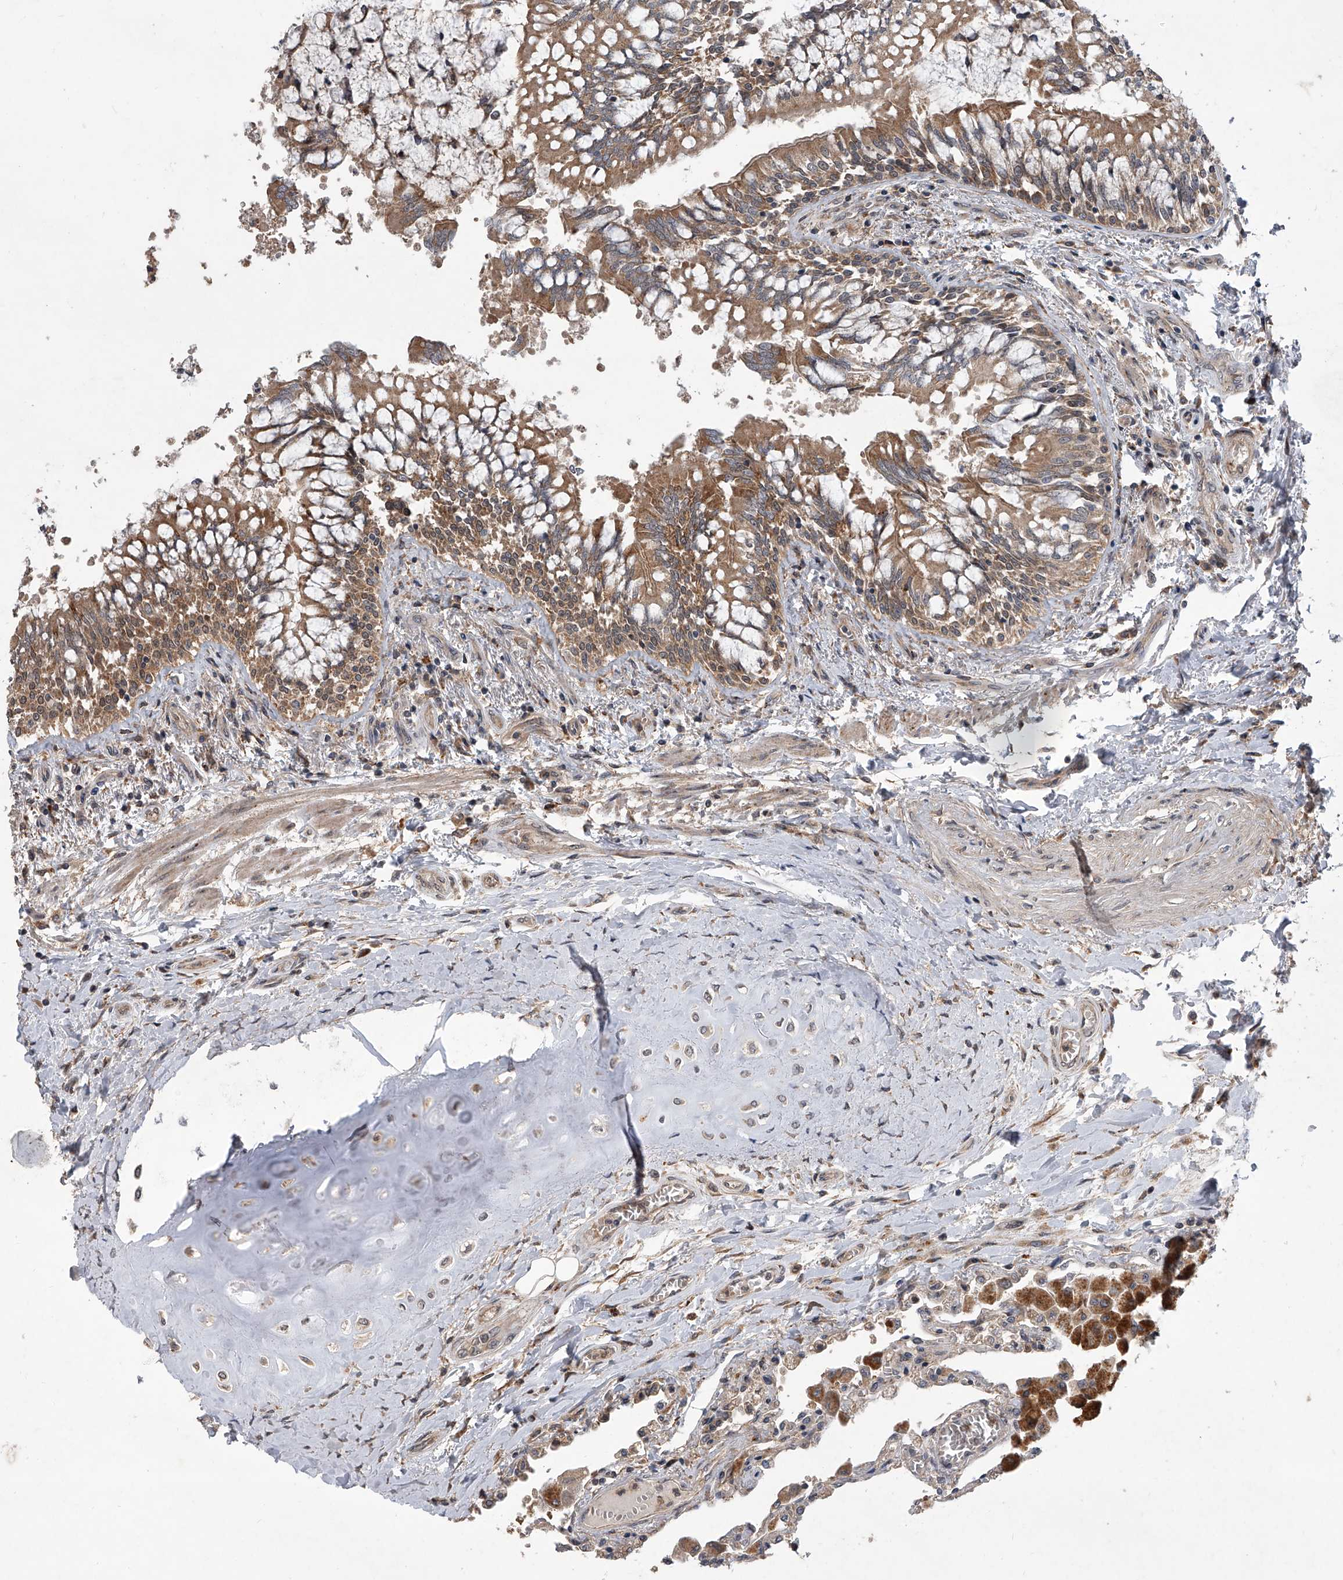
{"staining": {"intensity": "moderate", "quantity": "<25%", "location": "cytoplasmic/membranous"}, "tissue": "lung", "cell_type": "Alveolar cells", "image_type": "normal", "snomed": [{"axis": "morphology", "description": "Normal tissue, NOS"}, {"axis": "topography", "description": "Bronchus"}, {"axis": "topography", "description": "Lung"}], "caption": "Unremarkable lung was stained to show a protein in brown. There is low levels of moderate cytoplasmic/membranous positivity in approximately <25% of alveolar cells. (Stains: DAB (3,3'-diaminobenzidine) in brown, nuclei in blue, Microscopy: brightfield microscopy at high magnification).", "gene": "GEMIN8", "patient": {"sex": "female", "age": 49}}